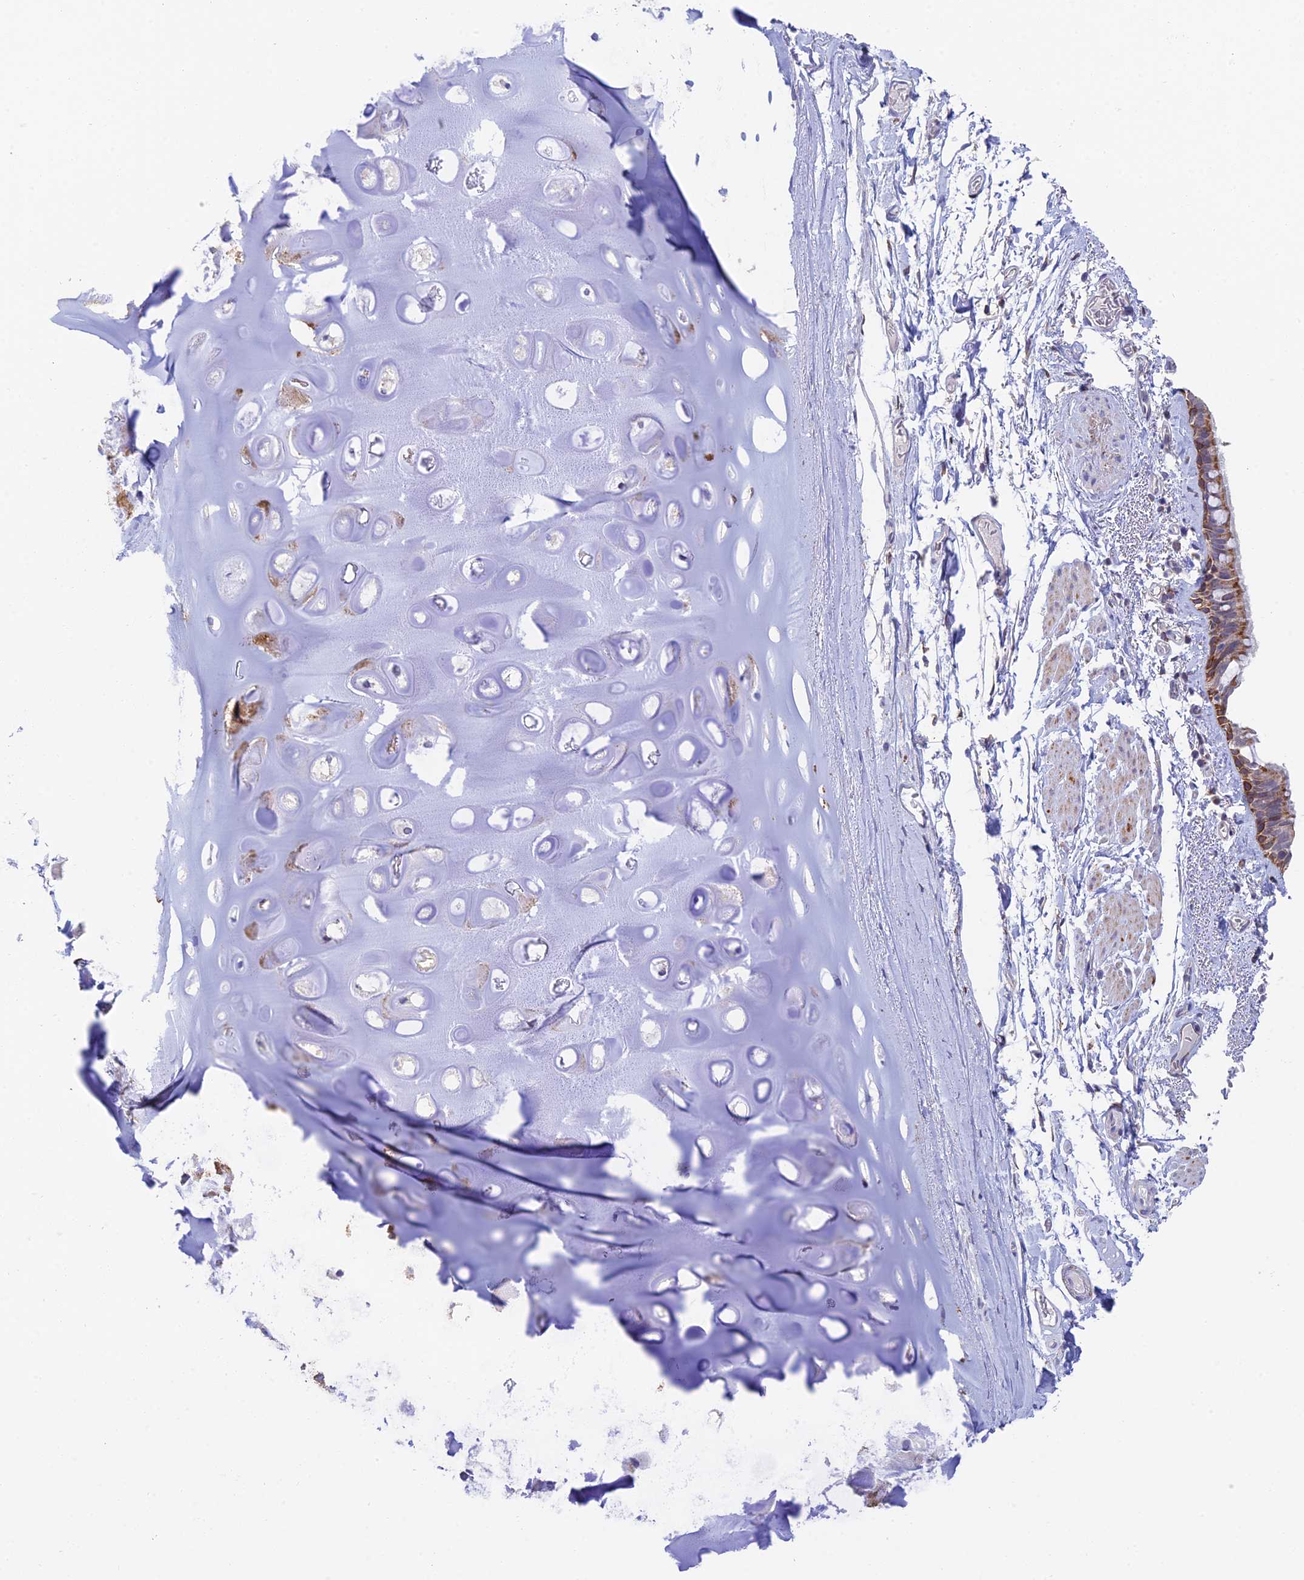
{"staining": {"intensity": "strong", "quantity": "<25%", "location": "cytoplasmic/membranous"}, "tissue": "bronchus", "cell_type": "Respiratory epithelial cells", "image_type": "normal", "snomed": [{"axis": "morphology", "description": "Normal tissue, NOS"}, {"axis": "topography", "description": "Cartilage tissue"}], "caption": "Protein positivity by immunohistochemistry (IHC) demonstrates strong cytoplasmic/membranous staining in about <25% of respiratory epithelial cells in normal bronchus.", "gene": "REXO5", "patient": {"sex": "male", "age": 63}}